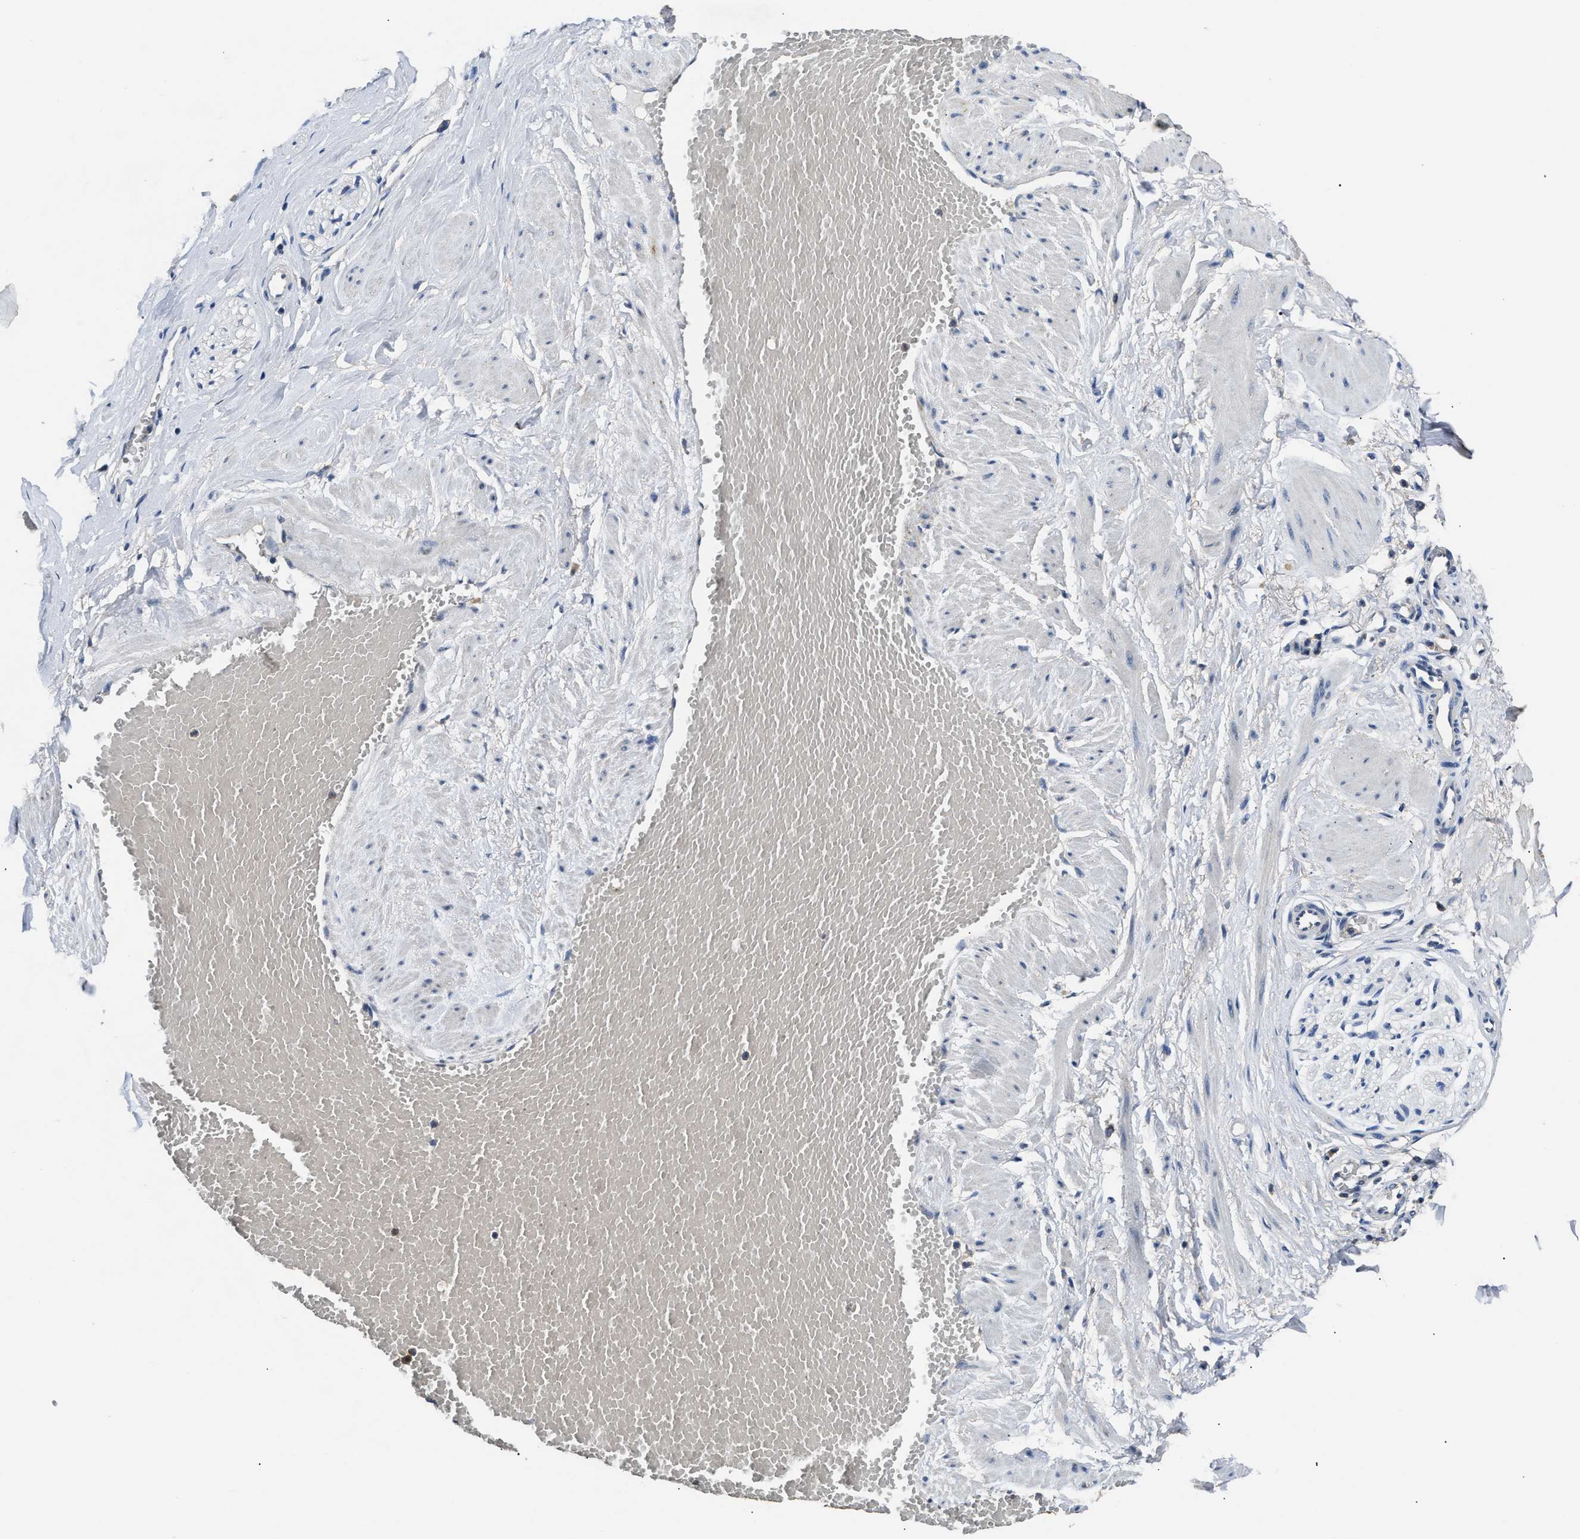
{"staining": {"intensity": "negative", "quantity": "none", "location": "none"}, "tissue": "adipose tissue", "cell_type": "Adipocytes", "image_type": "normal", "snomed": [{"axis": "morphology", "description": "Normal tissue, NOS"}, {"axis": "topography", "description": "Soft tissue"}, {"axis": "topography", "description": "Vascular tissue"}], "caption": "DAB (3,3'-diaminobenzidine) immunohistochemical staining of unremarkable adipose tissue reveals no significant positivity in adipocytes. (IHC, brightfield microscopy, high magnification).", "gene": "CTNNA1", "patient": {"sex": "female", "age": 35}}